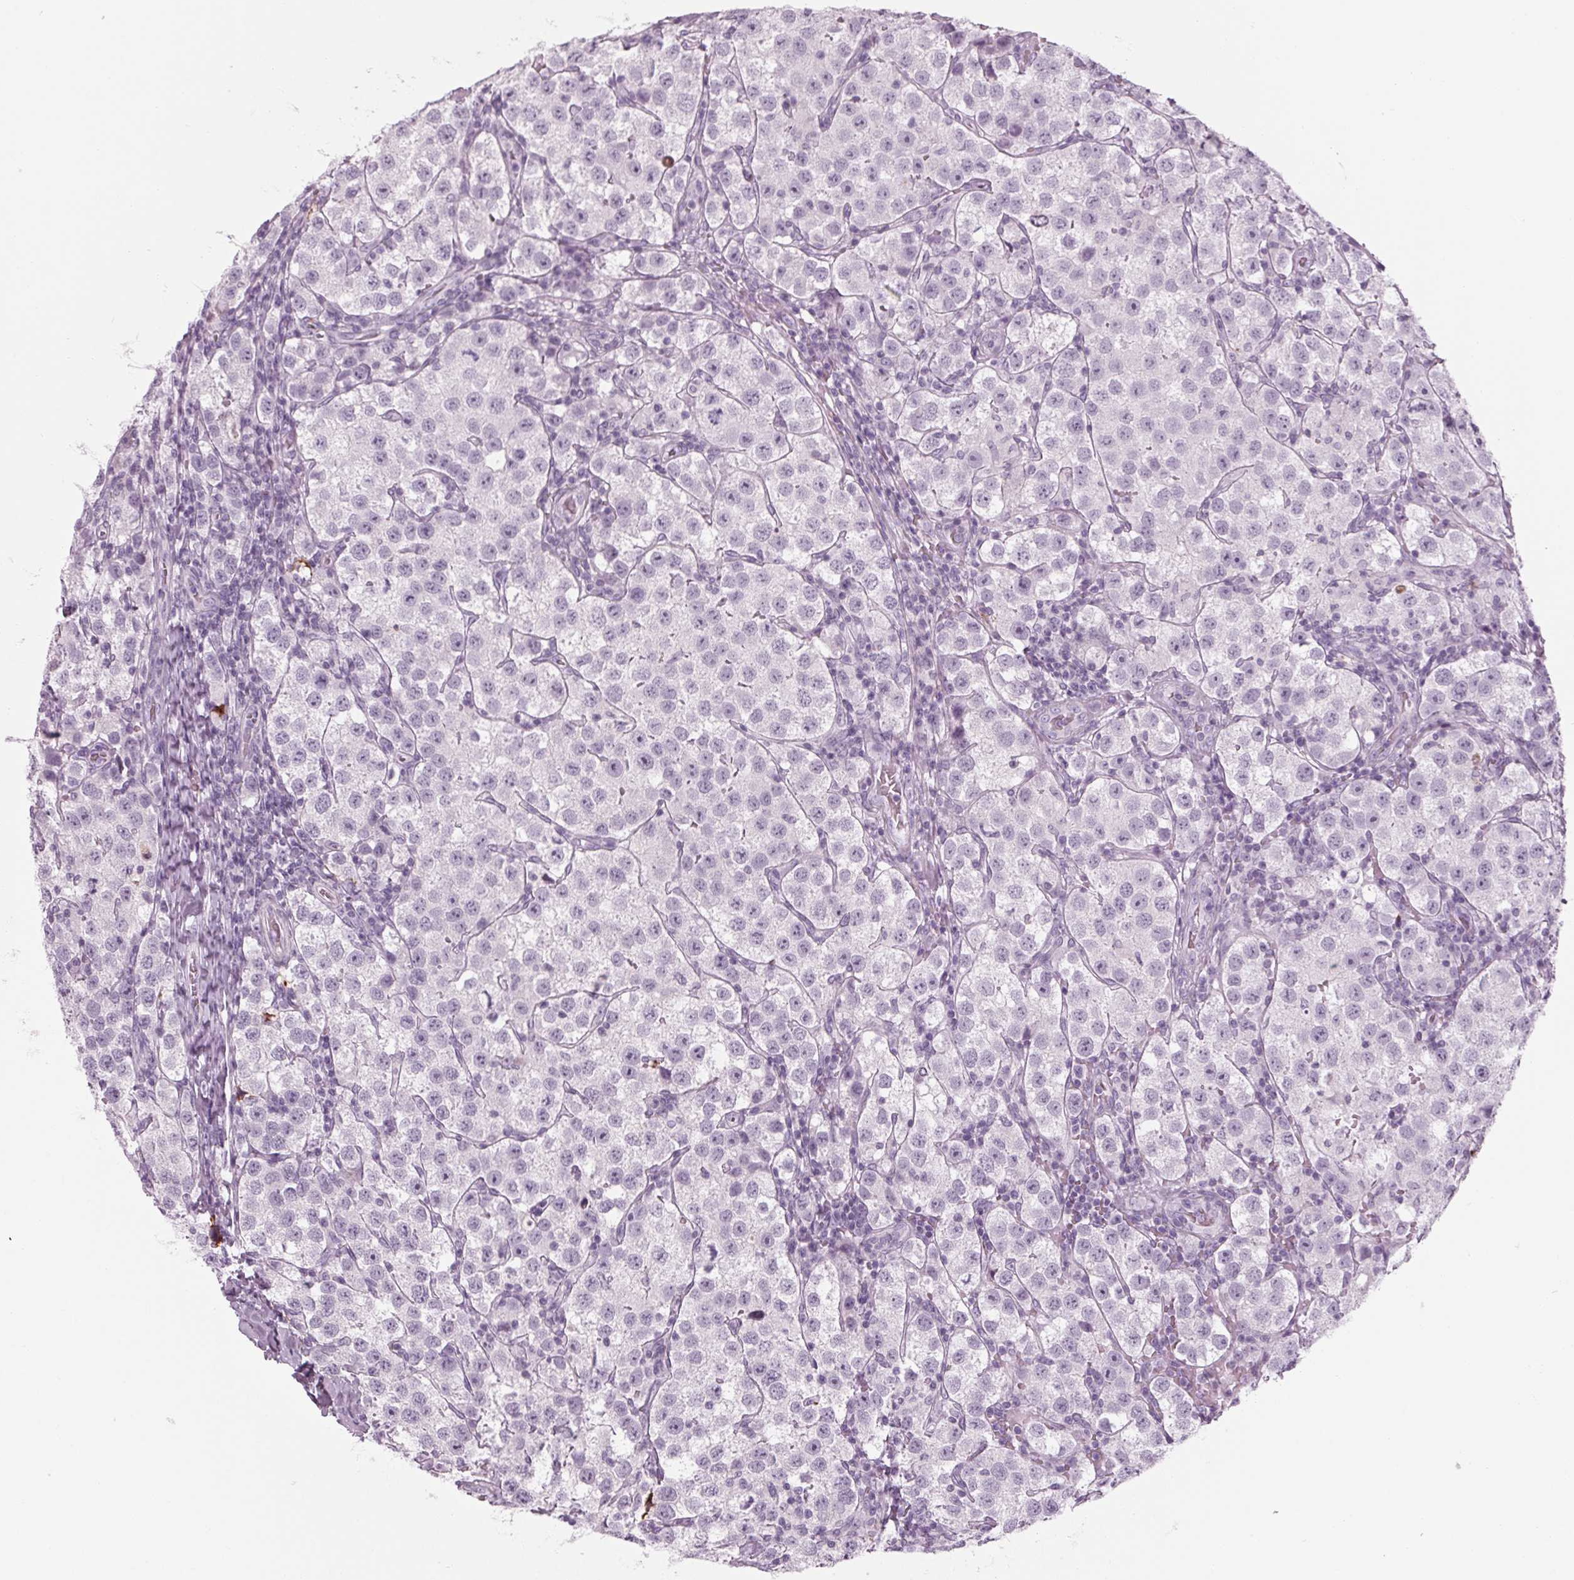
{"staining": {"intensity": "negative", "quantity": "none", "location": "none"}, "tissue": "testis cancer", "cell_type": "Tumor cells", "image_type": "cancer", "snomed": [{"axis": "morphology", "description": "Seminoma, NOS"}, {"axis": "topography", "description": "Testis"}], "caption": "IHC of human seminoma (testis) exhibits no positivity in tumor cells. Brightfield microscopy of IHC stained with DAB (3,3'-diaminobenzidine) (brown) and hematoxylin (blue), captured at high magnification.", "gene": "CYP3A43", "patient": {"sex": "male", "age": 37}}